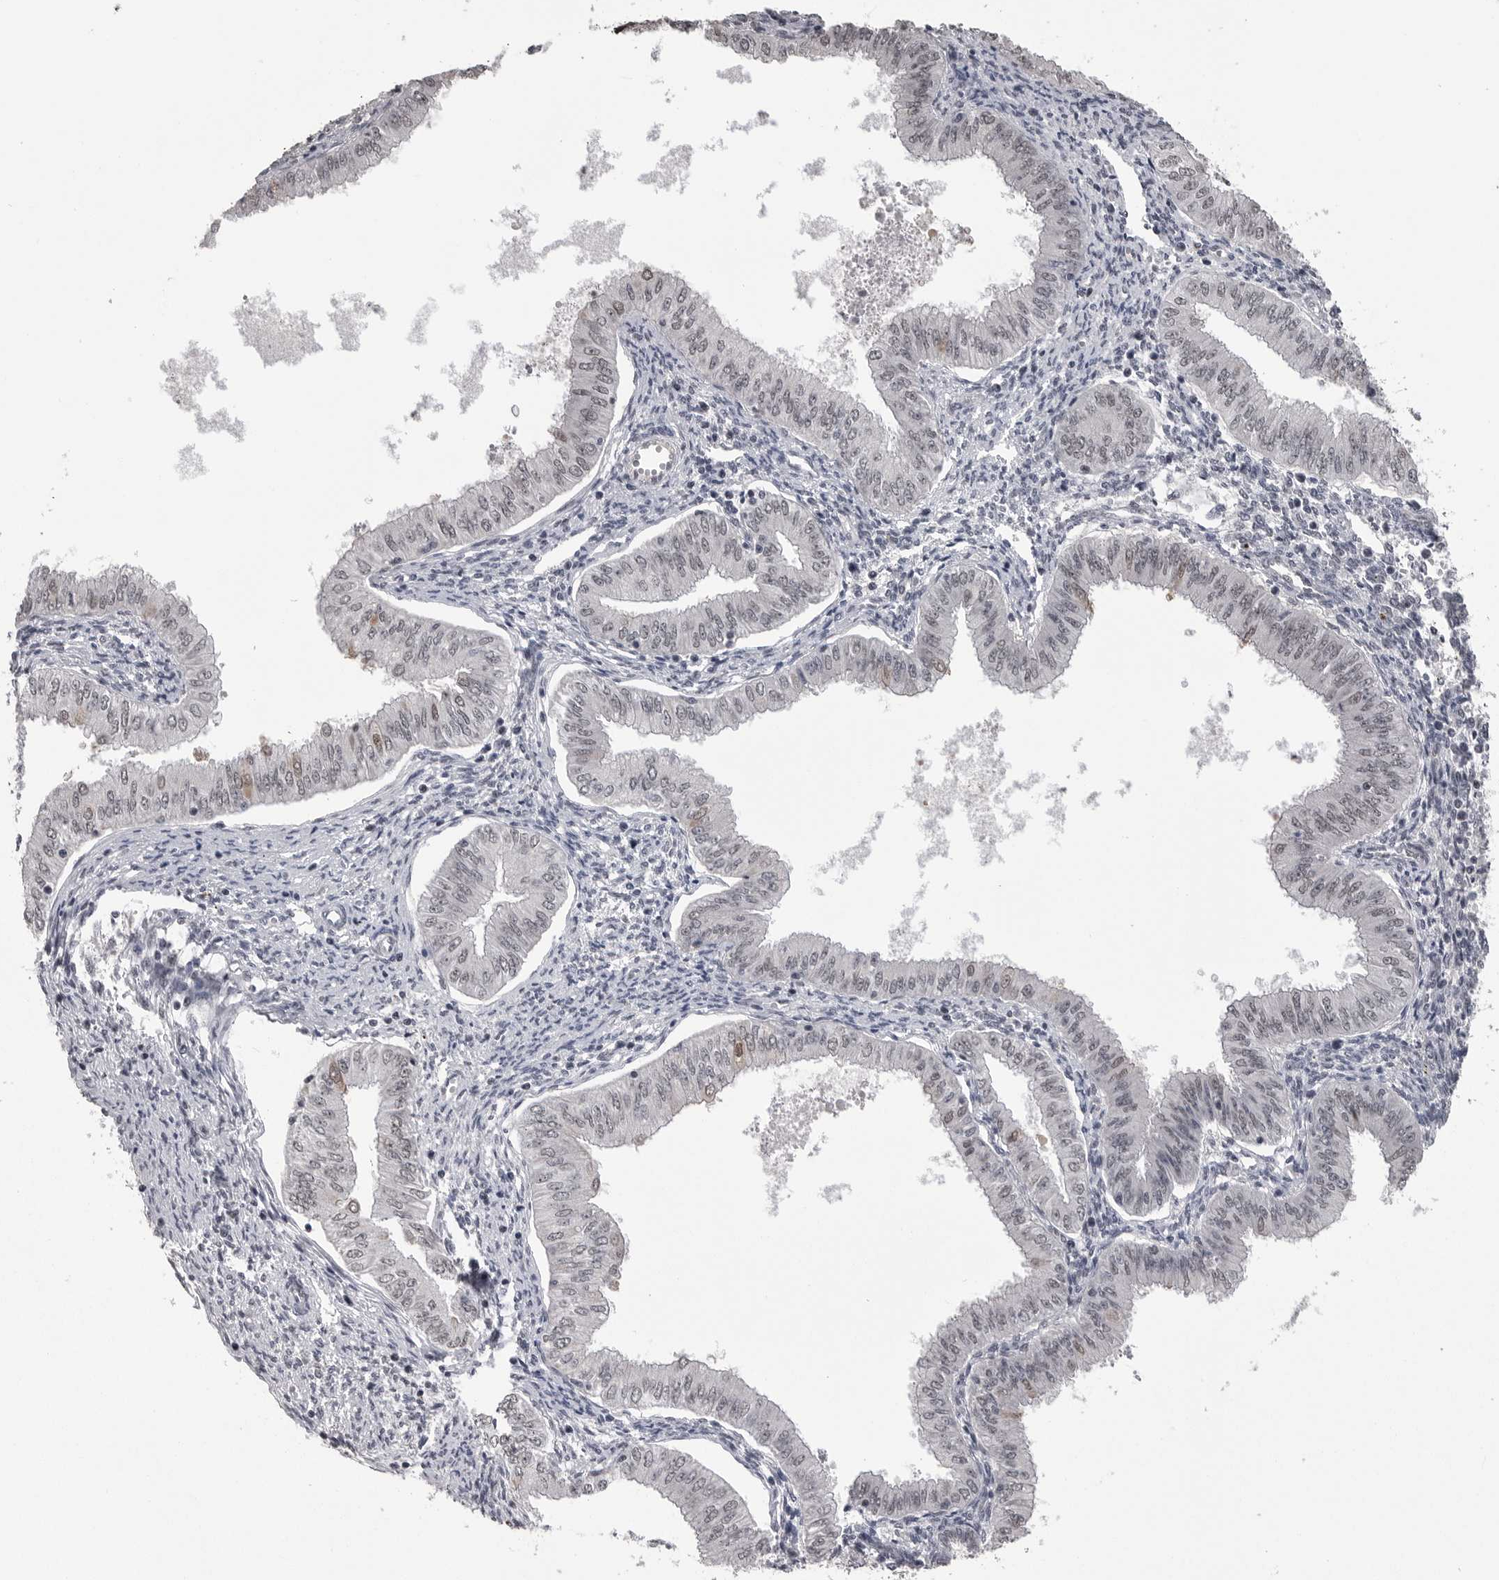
{"staining": {"intensity": "weak", "quantity": "25%-75%", "location": "nuclear"}, "tissue": "endometrial cancer", "cell_type": "Tumor cells", "image_type": "cancer", "snomed": [{"axis": "morphology", "description": "Normal tissue, NOS"}, {"axis": "morphology", "description": "Adenocarcinoma, NOS"}, {"axis": "topography", "description": "Endometrium"}], "caption": "This is a micrograph of immunohistochemistry (IHC) staining of endometrial adenocarcinoma, which shows weak staining in the nuclear of tumor cells.", "gene": "DLG2", "patient": {"sex": "female", "age": 53}}